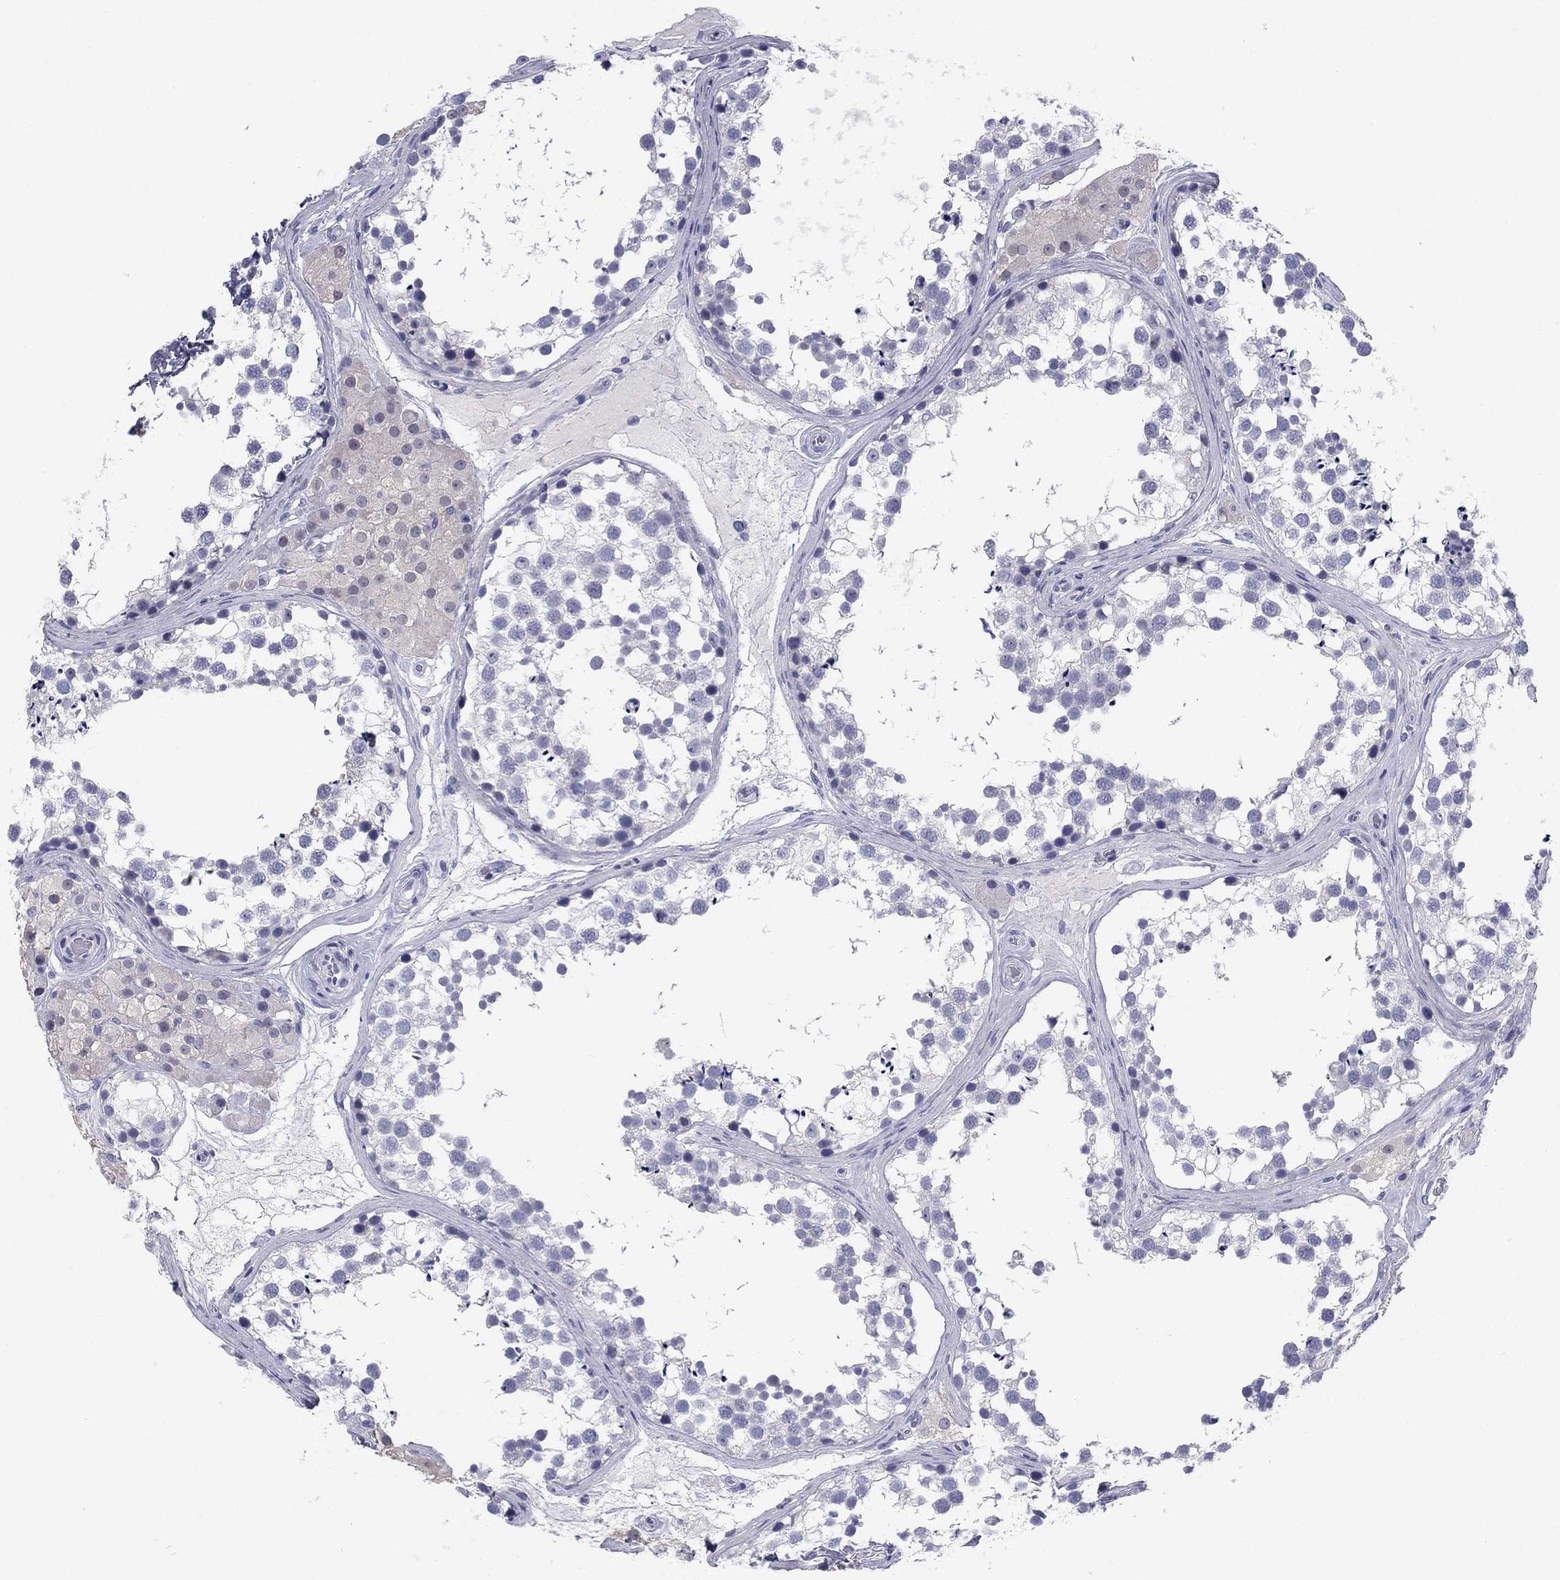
{"staining": {"intensity": "negative", "quantity": "none", "location": "none"}, "tissue": "testis", "cell_type": "Cells in seminiferous ducts", "image_type": "normal", "snomed": [{"axis": "morphology", "description": "Normal tissue, NOS"}, {"axis": "morphology", "description": "Seminoma, NOS"}, {"axis": "topography", "description": "Testis"}], "caption": "Immunohistochemistry image of benign testis: testis stained with DAB shows no significant protein positivity in cells in seminiferous ducts.", "gene": "CACNA1A", "patient": {"sex": "male", "age": 65}}